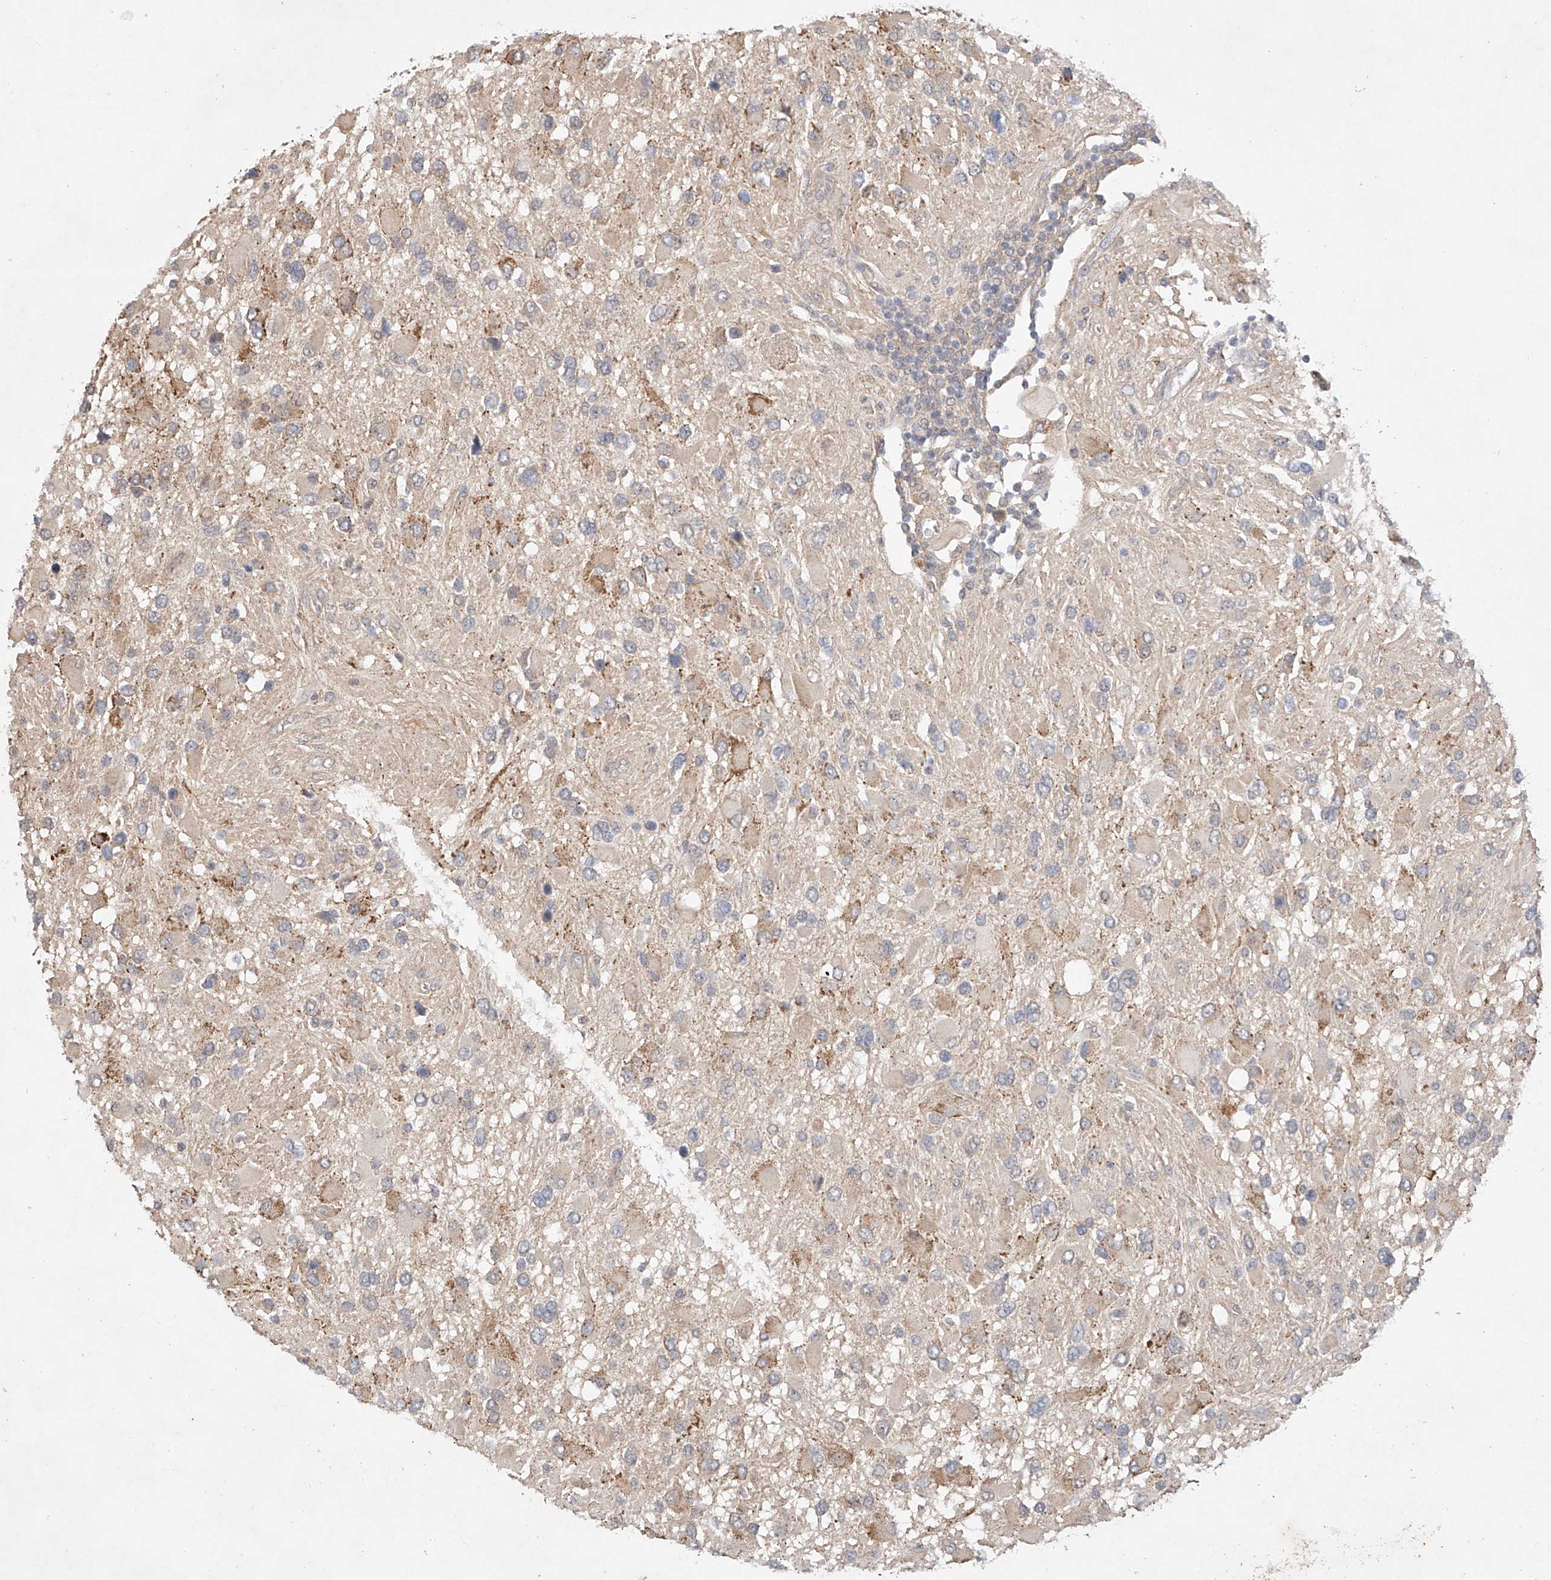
{"staining": {"intensity": "moderate", "quantity": "<25%", "location": "cytoplasmic/membranous"}, "tissue": "glioma", "cell_type": "Tumor cells", "image_type": "cancer", "snomed": [{"axis": "morphology", "description": "Glioma, malignant, High grade"}, {"axis": "topography", "description": "Brain"}], "caption": "Malignant high-grade glioma stained for a protein (brown) displays moderate cytoplasmic/membranous positive positivity in about <25% of tumor cells.", "gene": "IL22RA2", "patient": {"sex": "male", "age": 53}}